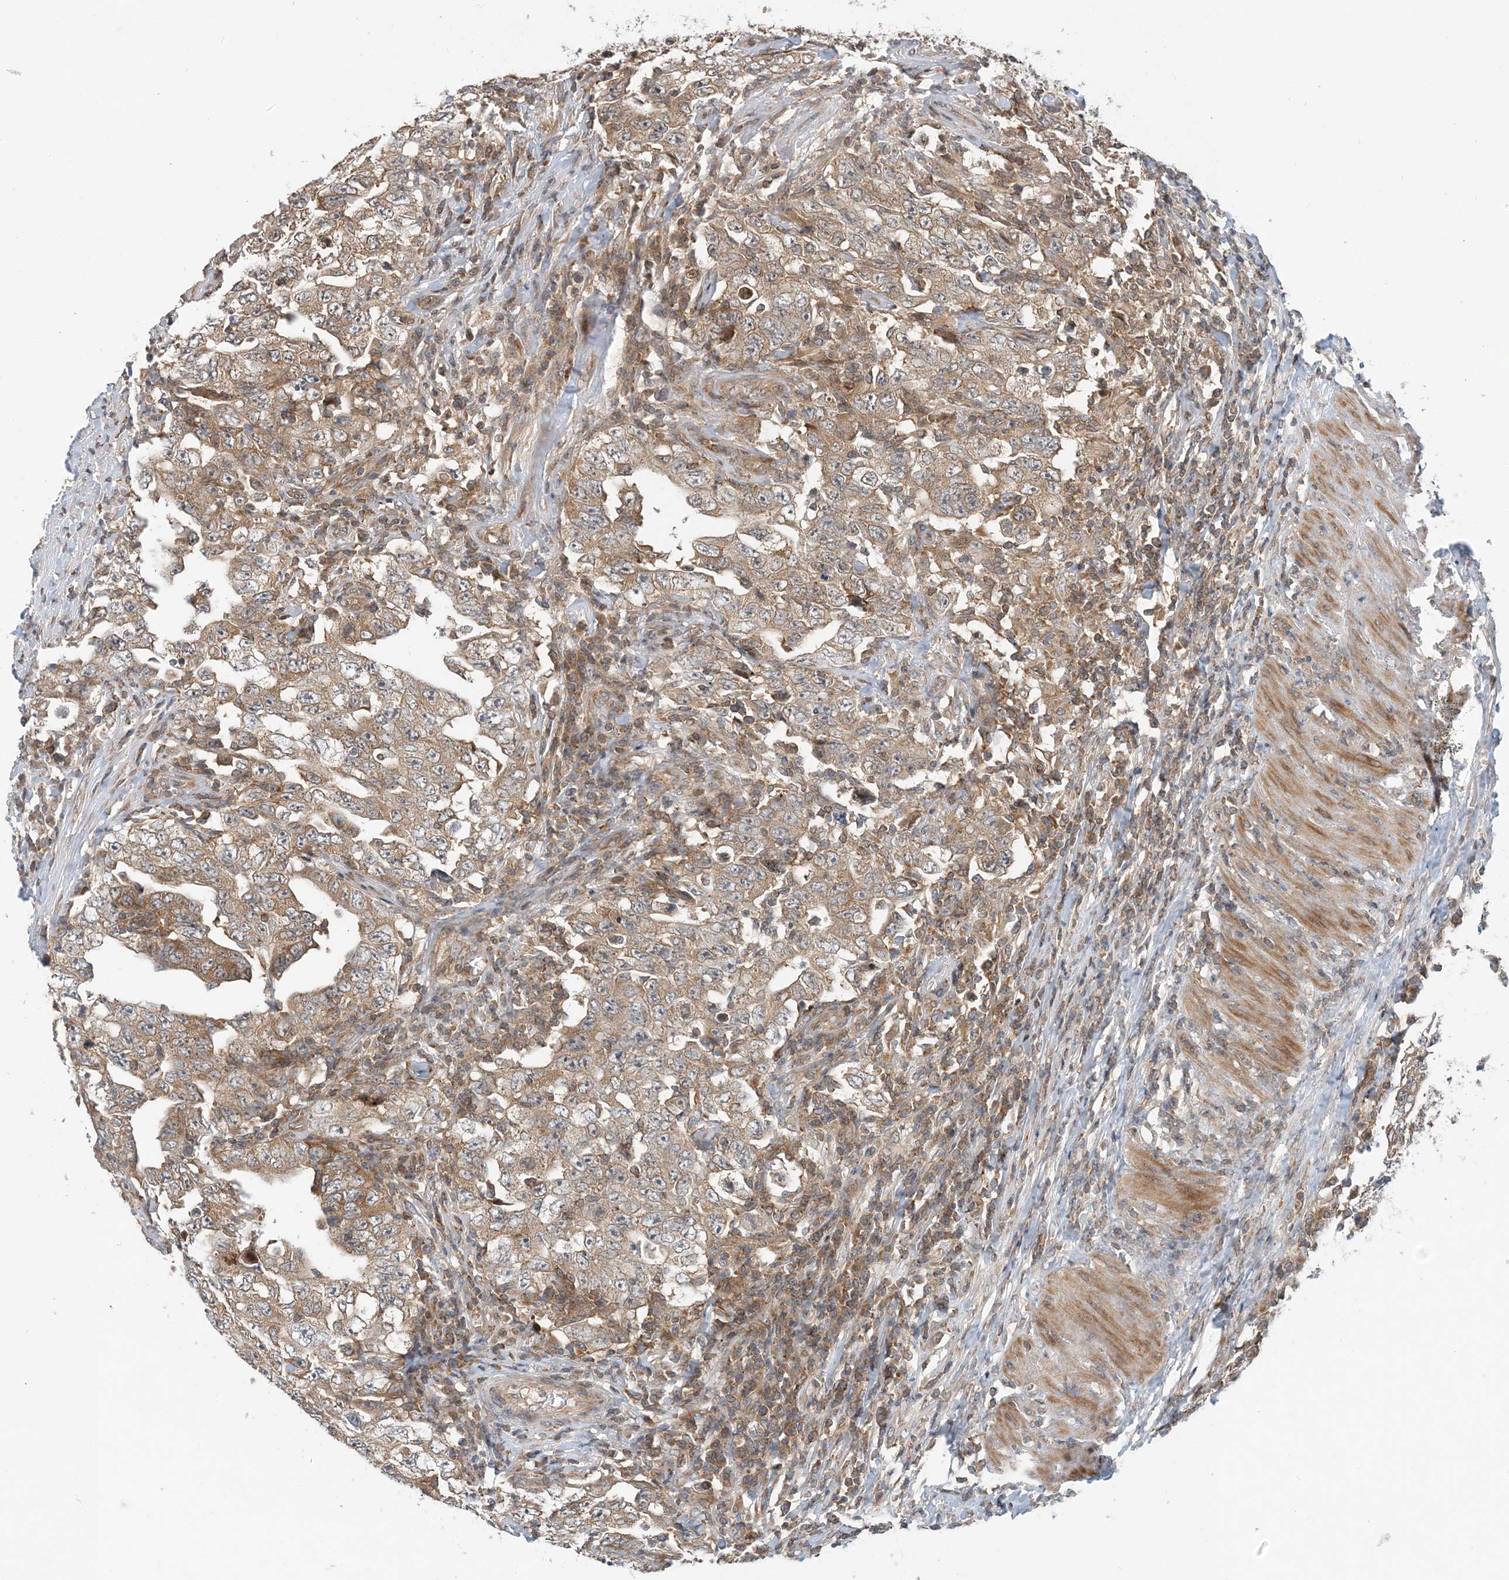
{"staining": {"intensity": "moderate", "quantity": ">75%", "location": "cytoplasmic/membranous"}, "tissue": "testis cancer", "cell_type": "Tumor cells", "image_type": "cancer", "snomed": [{"axis": "morphology", "description": "Carcinoma, Embryonal, NOS"}, {"axis": "topography", "description": "Testis"}], "caption": "Testis cancer stained for a protein reveals moderate cytoplasmic/membranous positivity in tumor cells. The staining is performed using DAB (3,3'-diaminobenzidine) brown chromogen to label protein expression. The nuclei are counter-stained blue using hematoxylin.", "gene": "ATP13A2", "patient": {"sex": "male", "age": 26}}